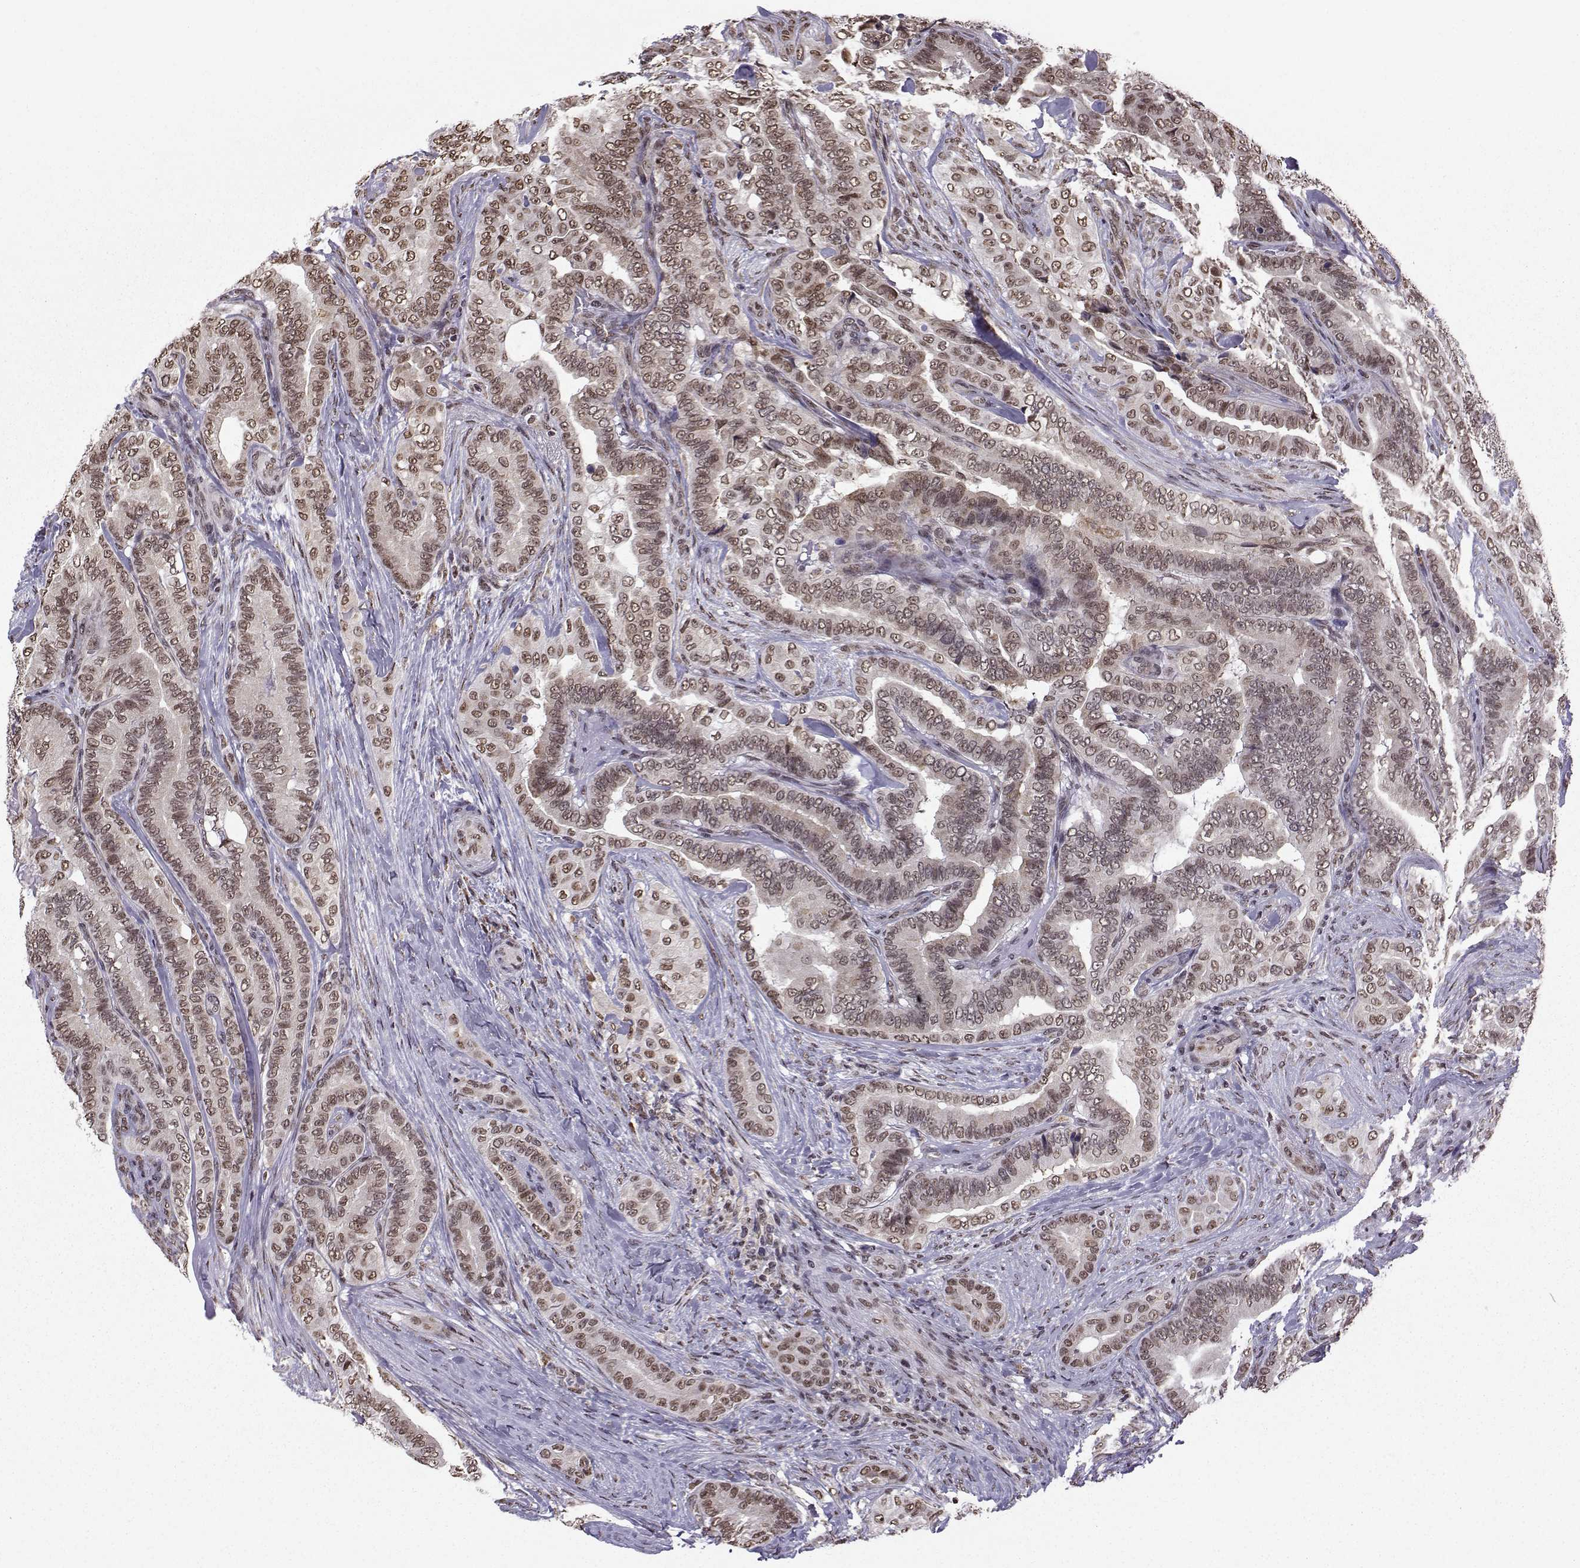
{"staining": {"intensity": "weak", "quantity": ">75%", "location": "nuclear"}, "tissue": "thyroid cancer", "cell_type": "Tumor cells", "image_type": "cancer", "snomed": [{"axis": "morphology", "description": "Papillary adenocarcinoma, NOS"}, {"axis": "topography", "description": "Thyroid gland"}], "caption": "Human thyroid cancer (papillary adenocarcinoma) stained for a protein (brown) displays weak nuclear positive staining in about >75% of tumor cells.", "gene": "EZH1", "patient": {"sex": "male", "age": 61}}